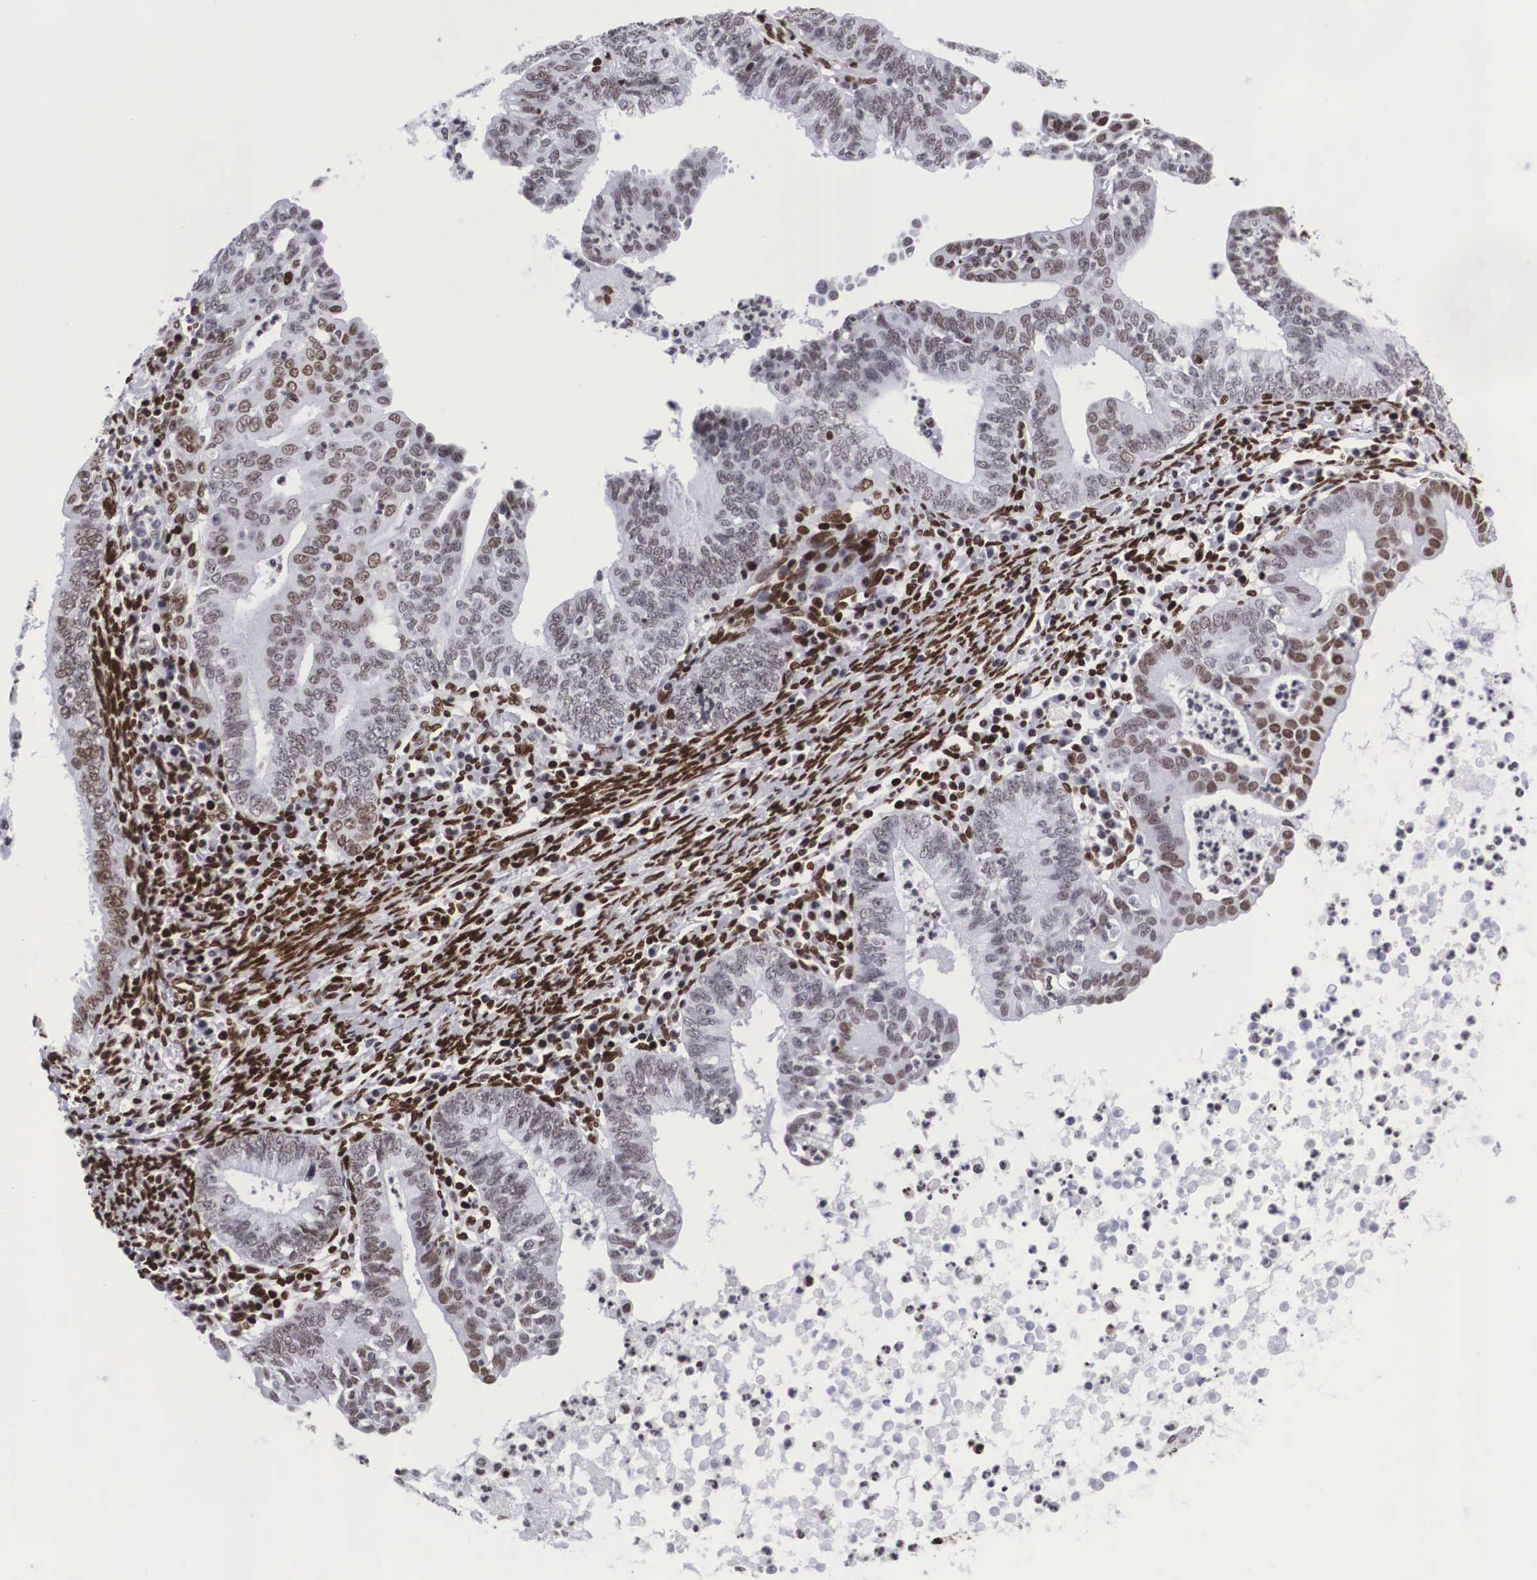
{"staining": {"intensity": "moderate", "quantity": ">75%", "location": "nuclear"}, "tissue": "endometrial cancer", "cell_type": "Tumor cells", "image_type": "cancer", "snomed": [{"axis": "morphology", "description": "Adenocarcinoma, NOS"}, {"axis": "topography", "description": "Endometrium"}], "caption": "Immunohistochemical staining of adenocarcinoma (endometrial) reveals medium levels of moderate nuclear staining in about >75% of tumor cells.", "gene": "MECP2", "patient": {"sex": "female", "age": 66}}